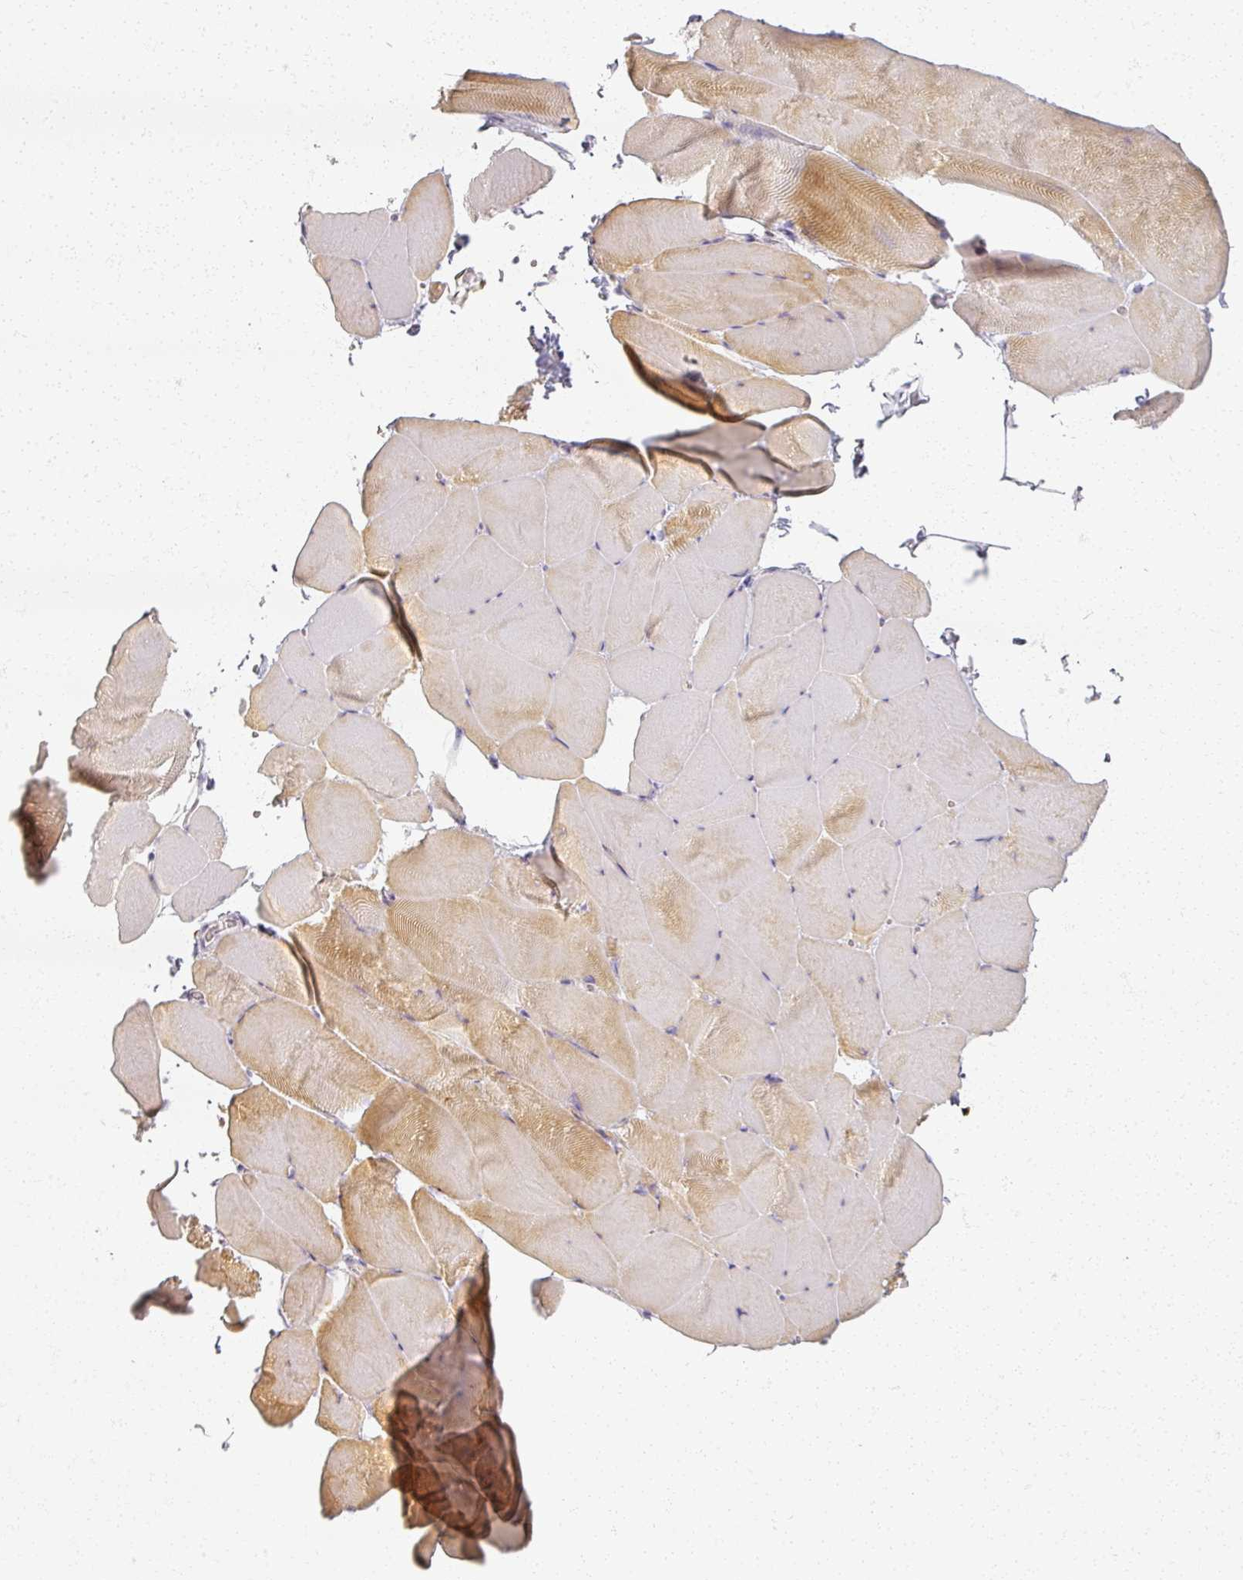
{"staining": {"intensity": "moderate", "quantity": "<25%", "location": "cytoplasmic/membranous"}, "tissue": "skeletal muscle", "cell_type": "Myocytes", "image_type": "normal", "snomed": [{"axis": "morphology", "description": "Normal tissue, NOS"}, {"axis": "topography", "description": "Skeletal muscle"}], "caption": "The micrograph reveals staining of normal skeletal muscle, revealing moderate cytoplasmic/membranous protein positivity (brown color) within myocytes.", "gene": "RFPL2", "patient": {"sex": "female", "age": 64}}